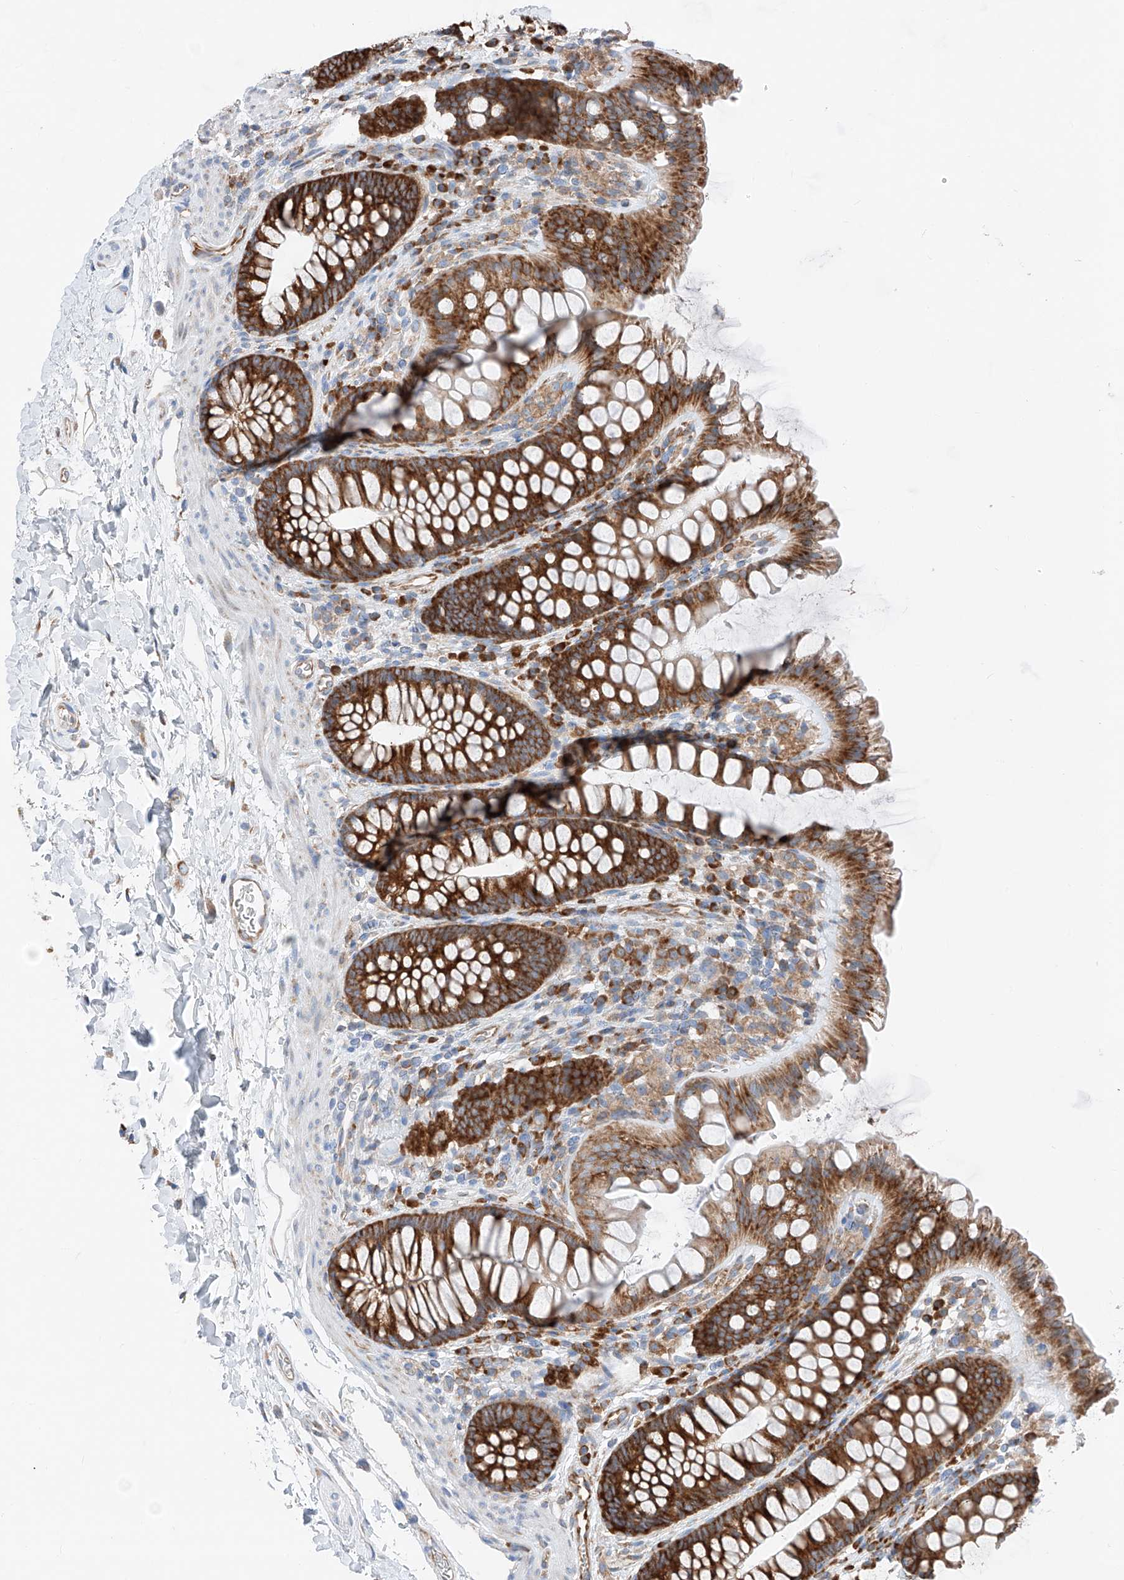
{"staining": {"intensity": "moderate", "quantity": "<25%", "location": "cytoplasmic/membranous"}, "tissue": "colon", "cell_type": "Endothelial cells", "image_type": "normal", "snomed": [{"axis": "morphology", "description": "Normal tissue, NOS"}, {"axis": "topography", "description": "Colon"}], "caption": "This histopathology image shows immunohistochemistry staining of unremarkable human colon, with low moderate cytoplasmic/membranous expression in approximately <25% of endothelial cells.", "gene": "CRELD1", "patient": {"sex": "female", "age": 62}}